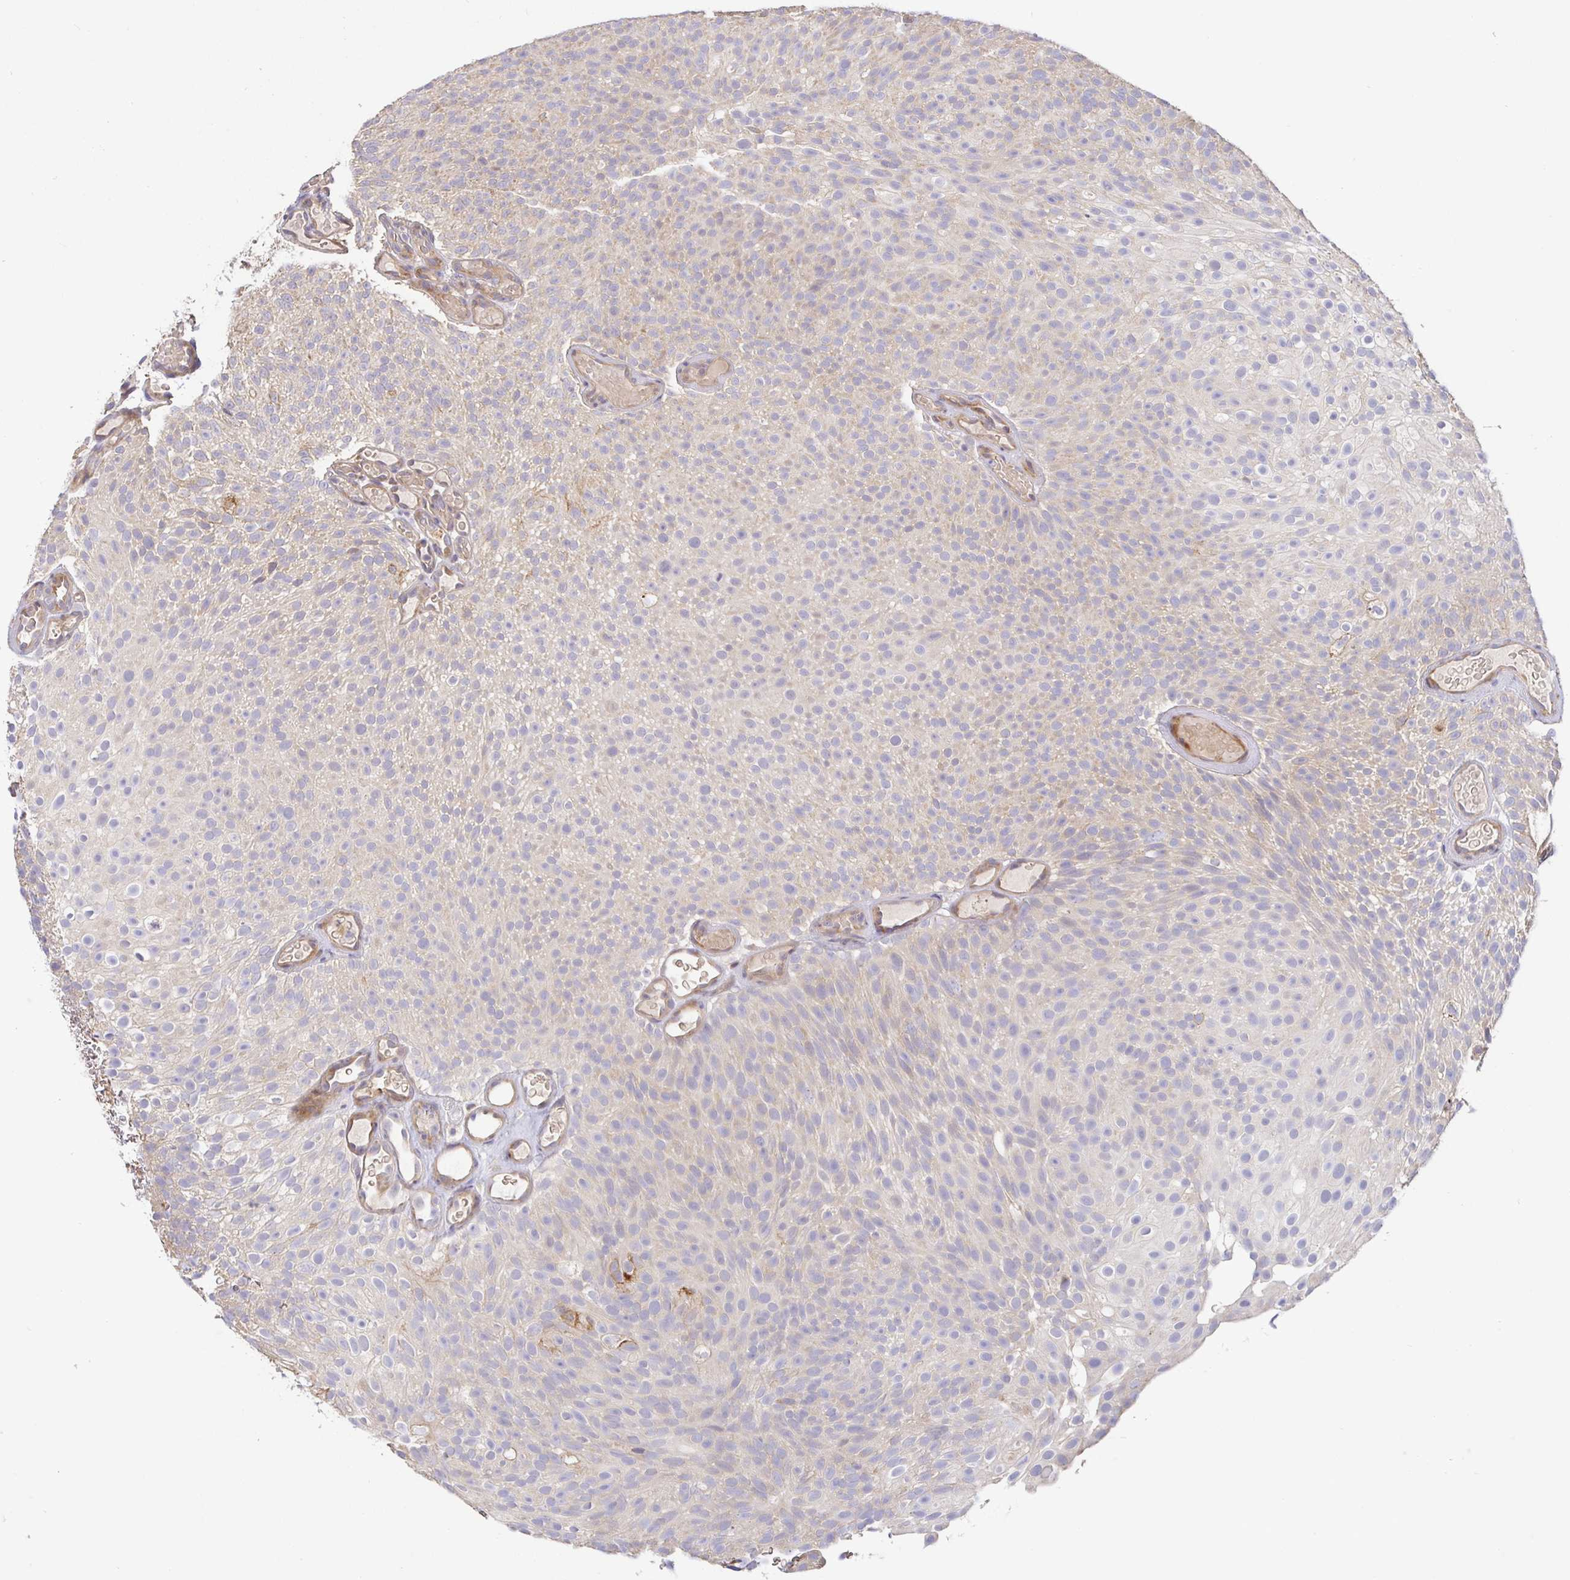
{"staining": {"intensity": "weak", "quantity": "<25%", "location": "cytoplasmic/membranous"}, "tissue": "urothelial cancer", "cell_type": "Tumor cells", "image_type": "cancer", "snomed": [{"axis": "morphology", "description": "Urothelial carcinoma, Low grade"}, {"axis": "topography", "description": "Urinary bladder"}], "caption": "Tumor cells show no significant protein staining in urothelial cancer. (Brightfield microscopy of DAB (3,3'-diaminobenzidine) IHC at high magnification).", "gene": "ZDHHC11", "patient": {"sex": "male", "age": 78}}